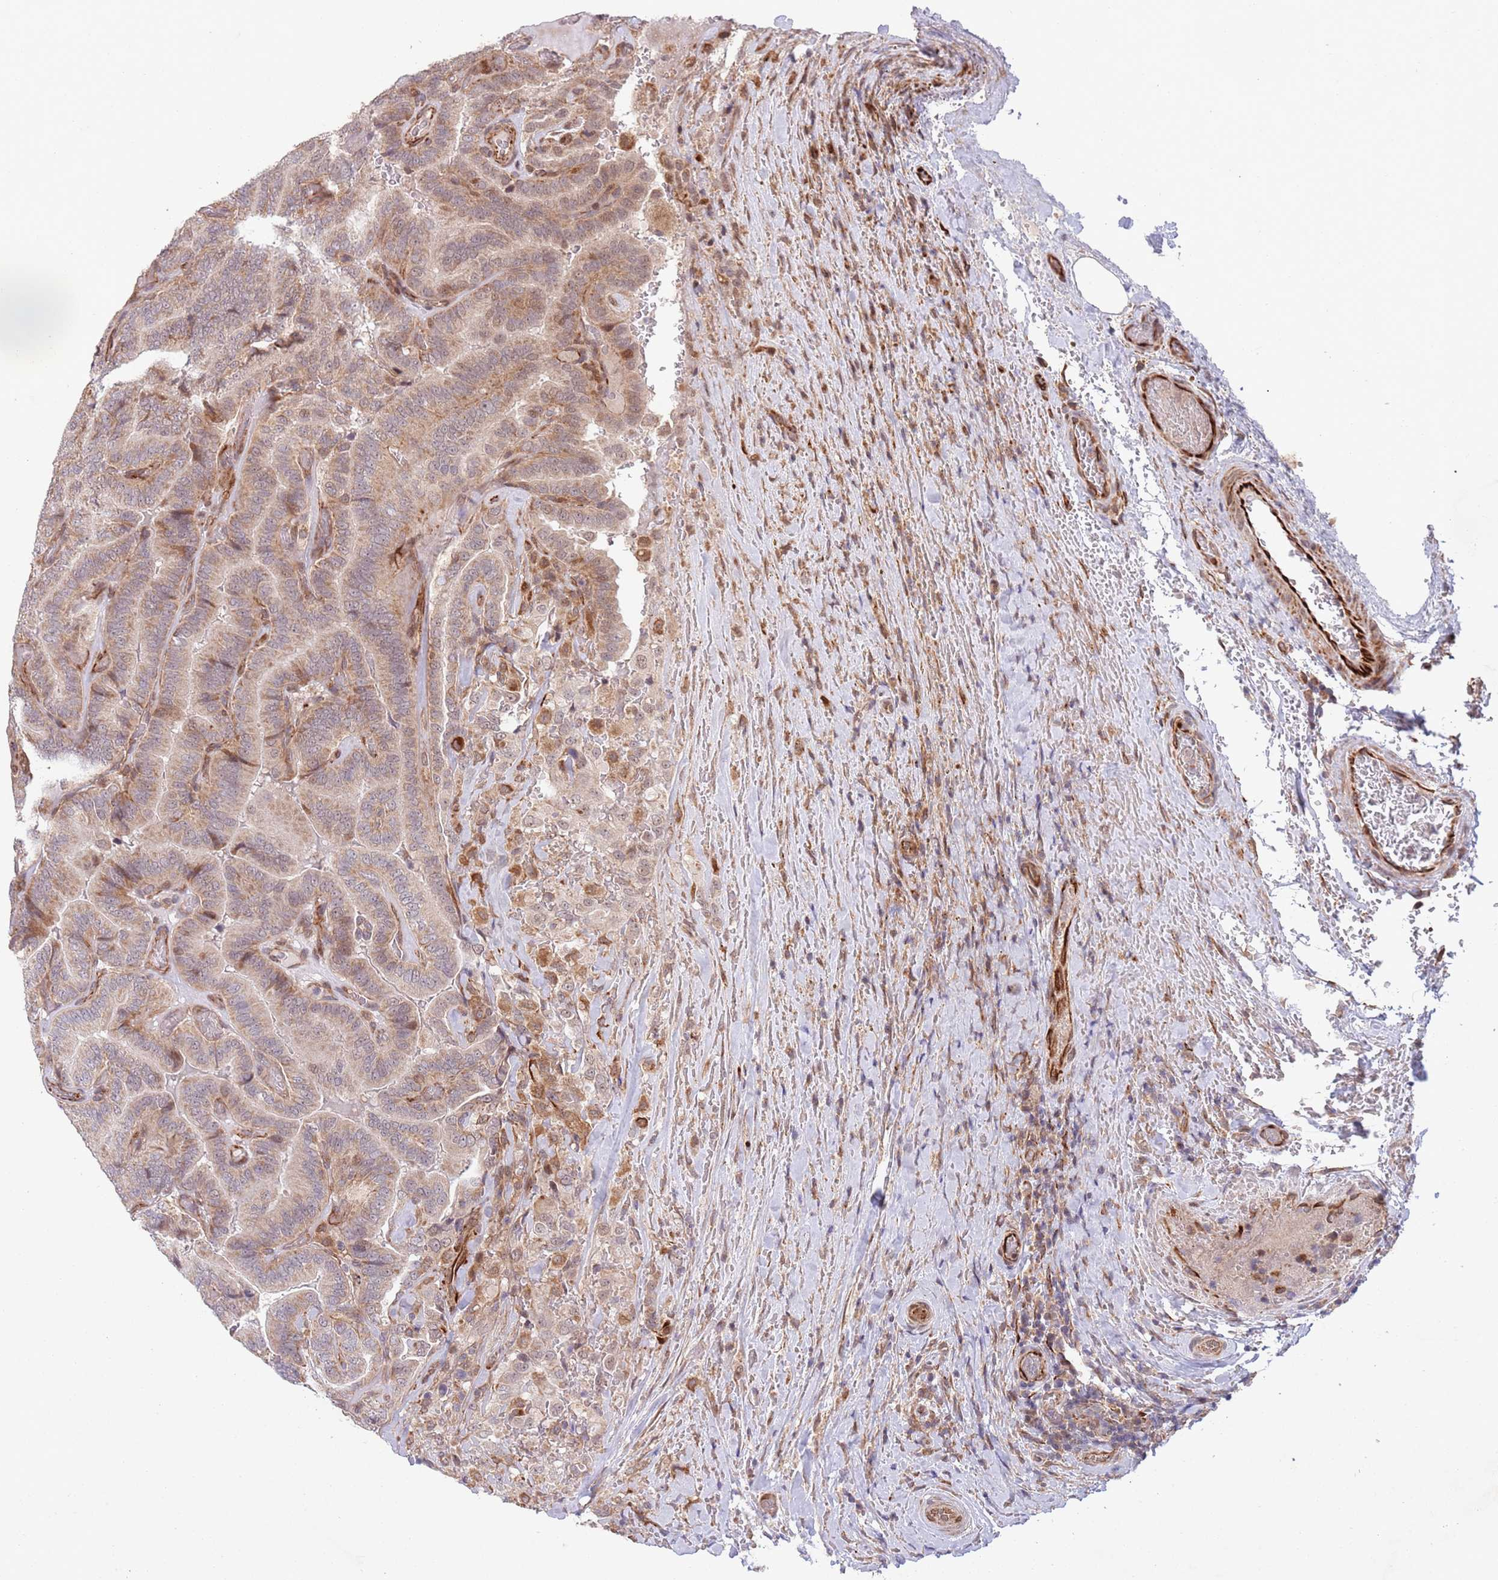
{"staining": {"intensity": "moderate", "quantity": ">75%", "location": "cytoplasmic/membranous"}, "tissue": "thyroid cancer", "cell_type": "Tumor cells", "image_type": "cancer", "snomed": [{"axis": "morphology", "description": "Papillary adenocarcinoma, NOS"}, {"axis": "topography", "description": "Thyroid gland"}], "caption": "The immunohistochemical stain shows moderate cytoplasmic/membranous staining in tumor cells of papillary adenocarcinoma (thyroid) tissue.", "gene": "CHD9", "patient": {"sex": "male", "age": 61}}